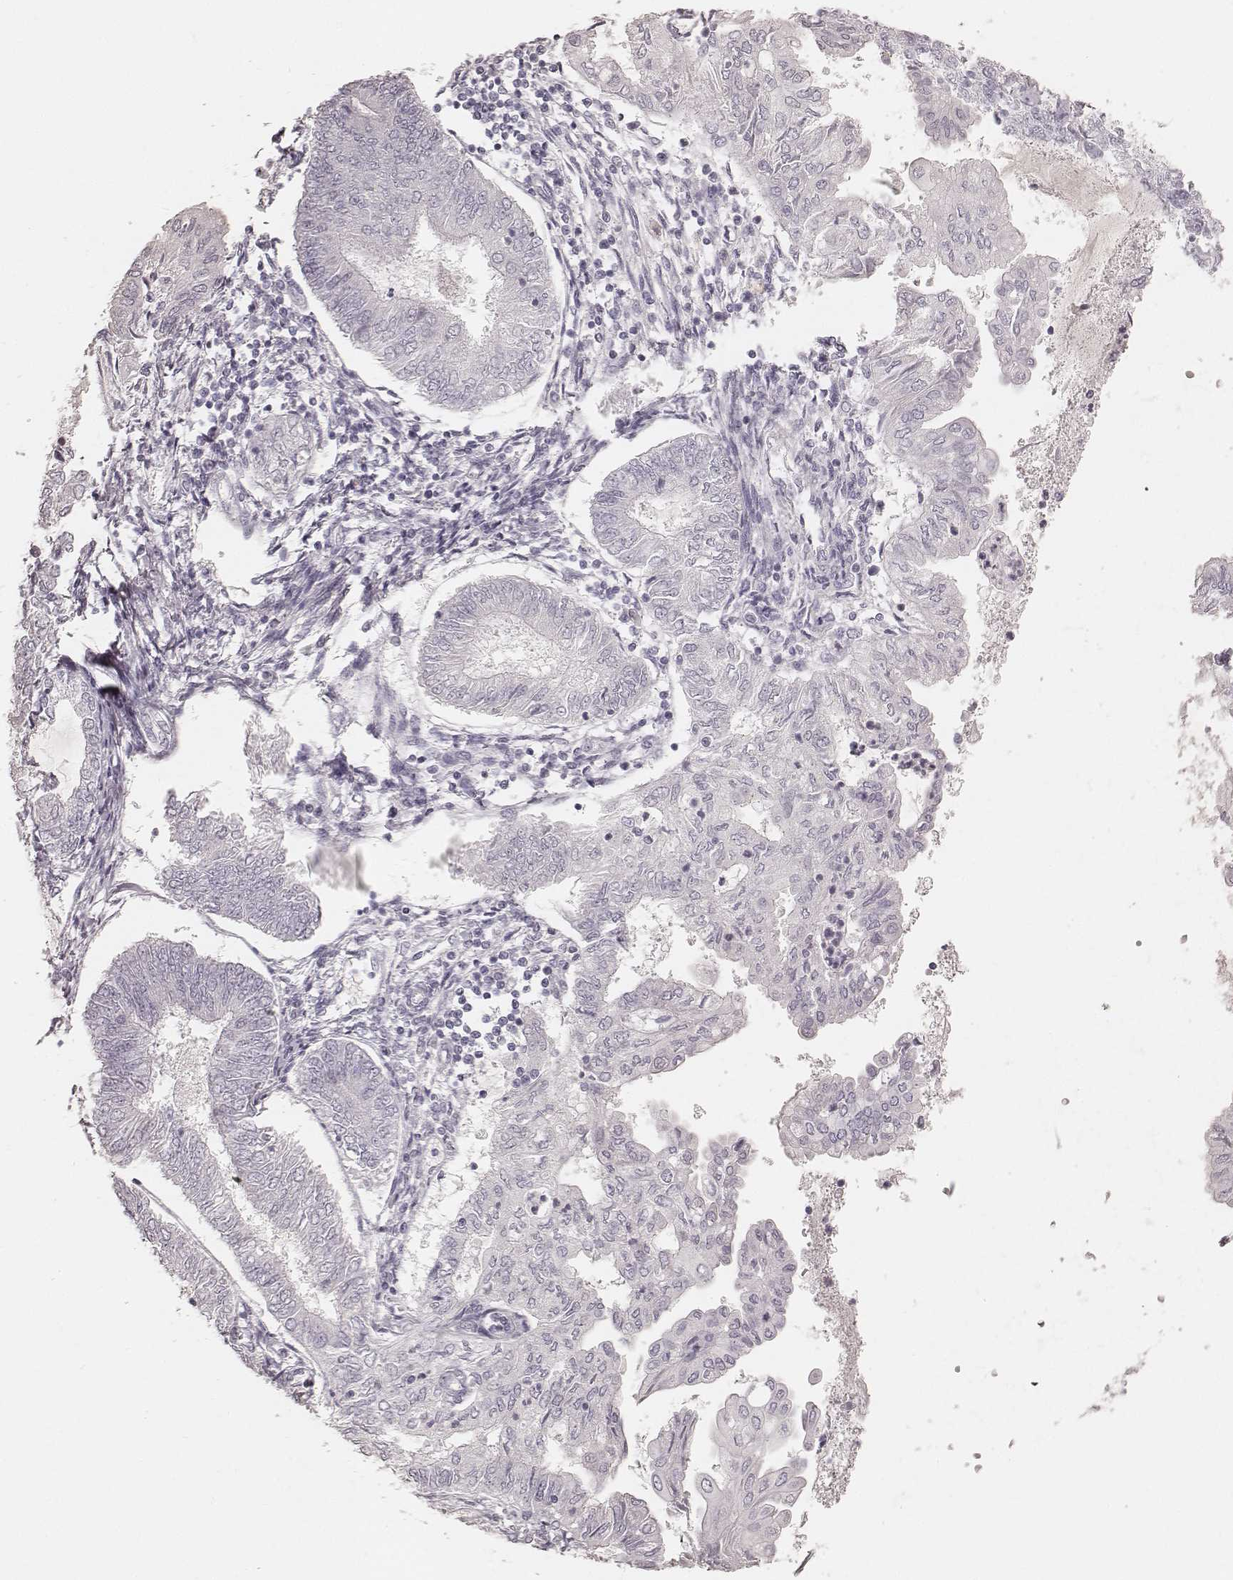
{"staining": {"intensity": "negative", "quantity": "none", "location": "none"}, "tissue": "endometrial cancer", "cell_type": "Tumor cells", "image_type": "cancer", "snomed": [{"axis": "morphology", "description": "Adenocarcinoma, NOS"}, {"axis": "topography", "description": "Endometrium"}], "caption": "DAB (3,3'-diaminobenzidine) immunohistochemical staining of human adenocarcinoma (endometrial) displays no significant expression in tumor cells. The staining is performed using DAB brown chromogen with nuclei counter-stained in using hematoxylin.", "gene": "KRT26", "patient": {"sex": "female", "age": 68}}